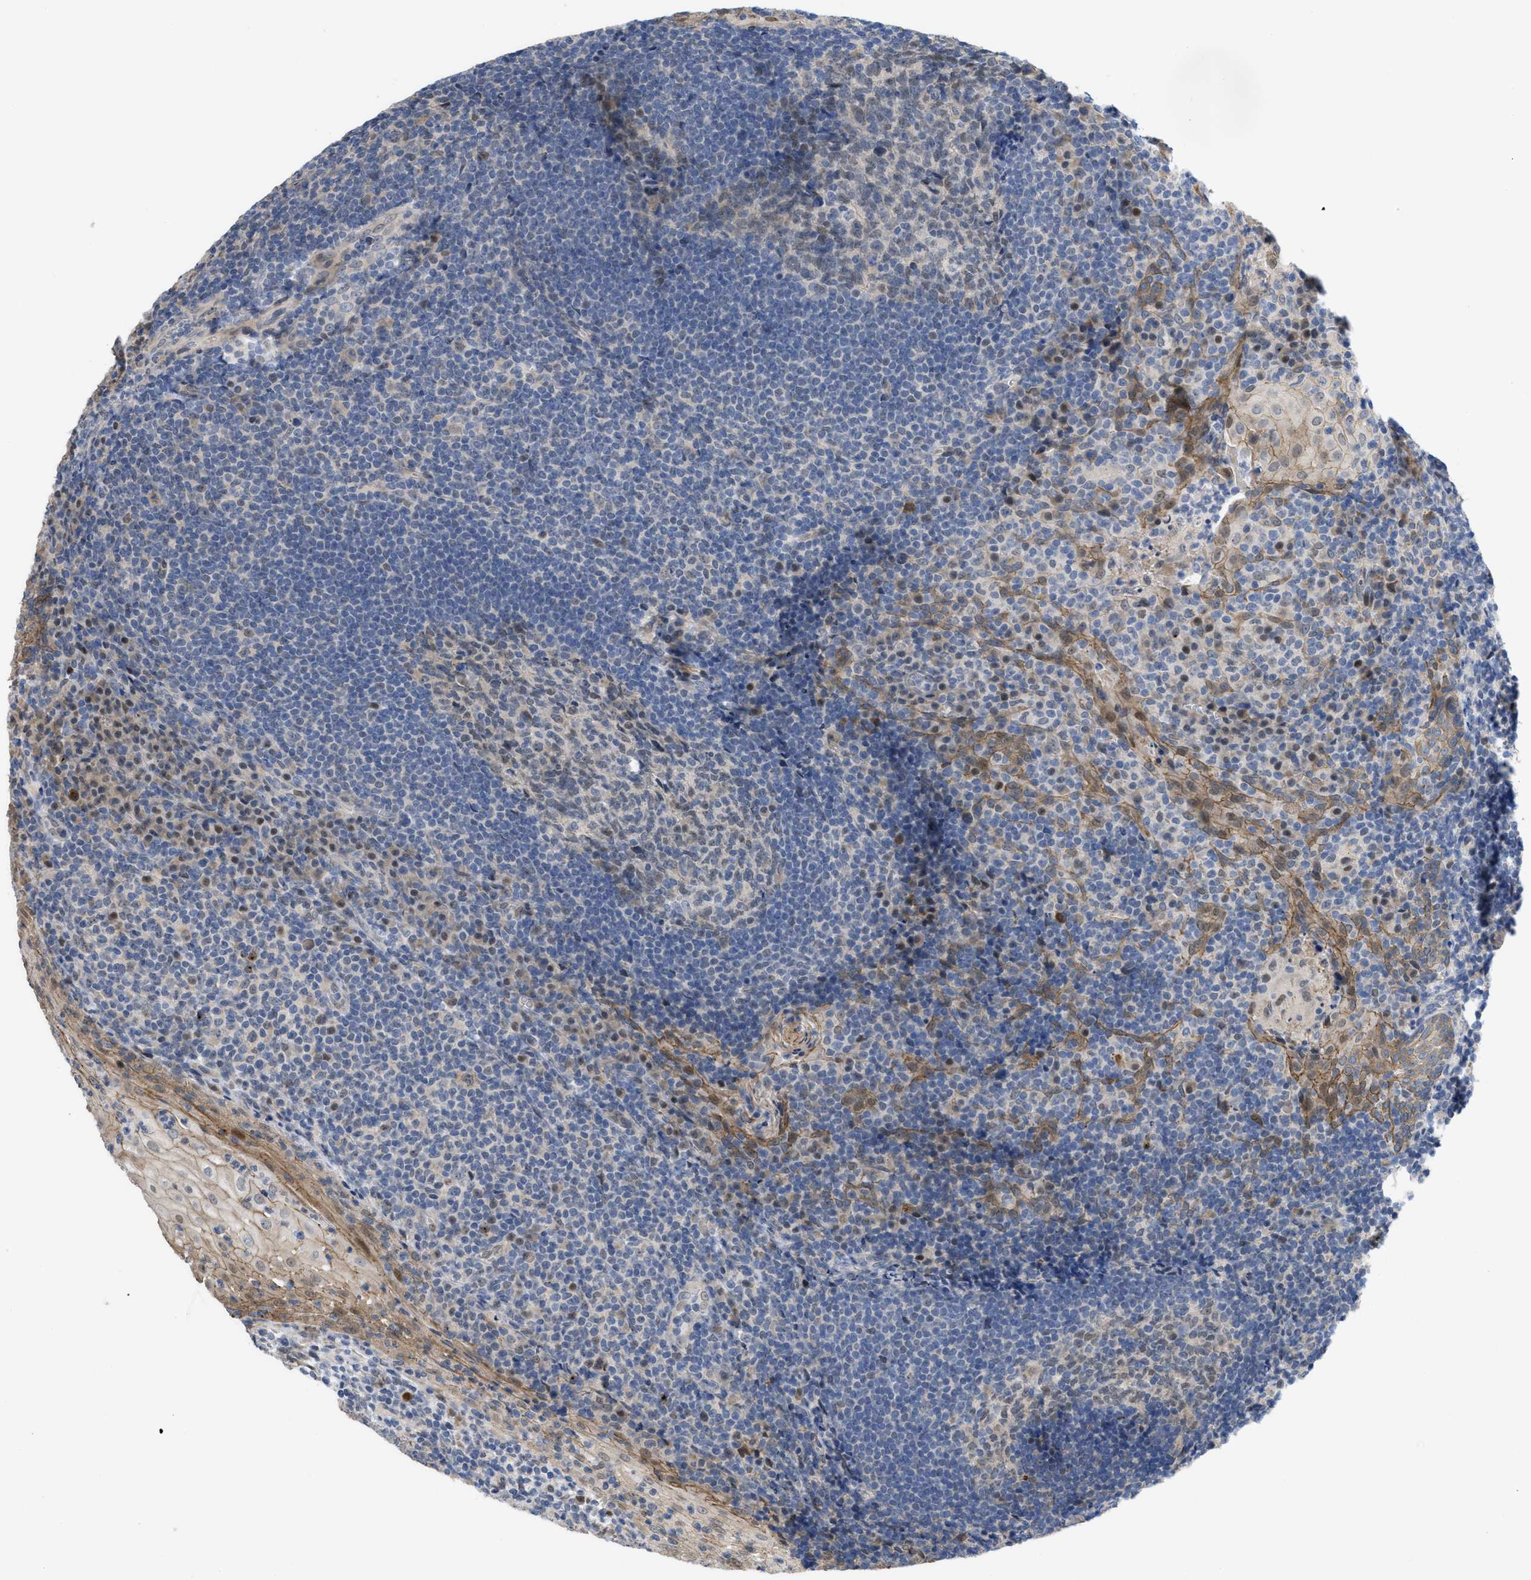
{"staining": {"intensity": "weak", "quantity": "<25%", "location": "nuclear"}, "tissue": "tonsil", "cell_type": "Germinal center cells", "image_type": "normal", "snomed": [{"axis": "morphology", "description": "Normal tissue, NOS"}, {"axis": "topography", "description": "Tonsil"}], "caption": "This is an IHC histopathology image of unremarkable tonsil. There is no expression in germinal center cells.", "gene": "CDPF1", "patient": {"sex": "male", "age": 37}}